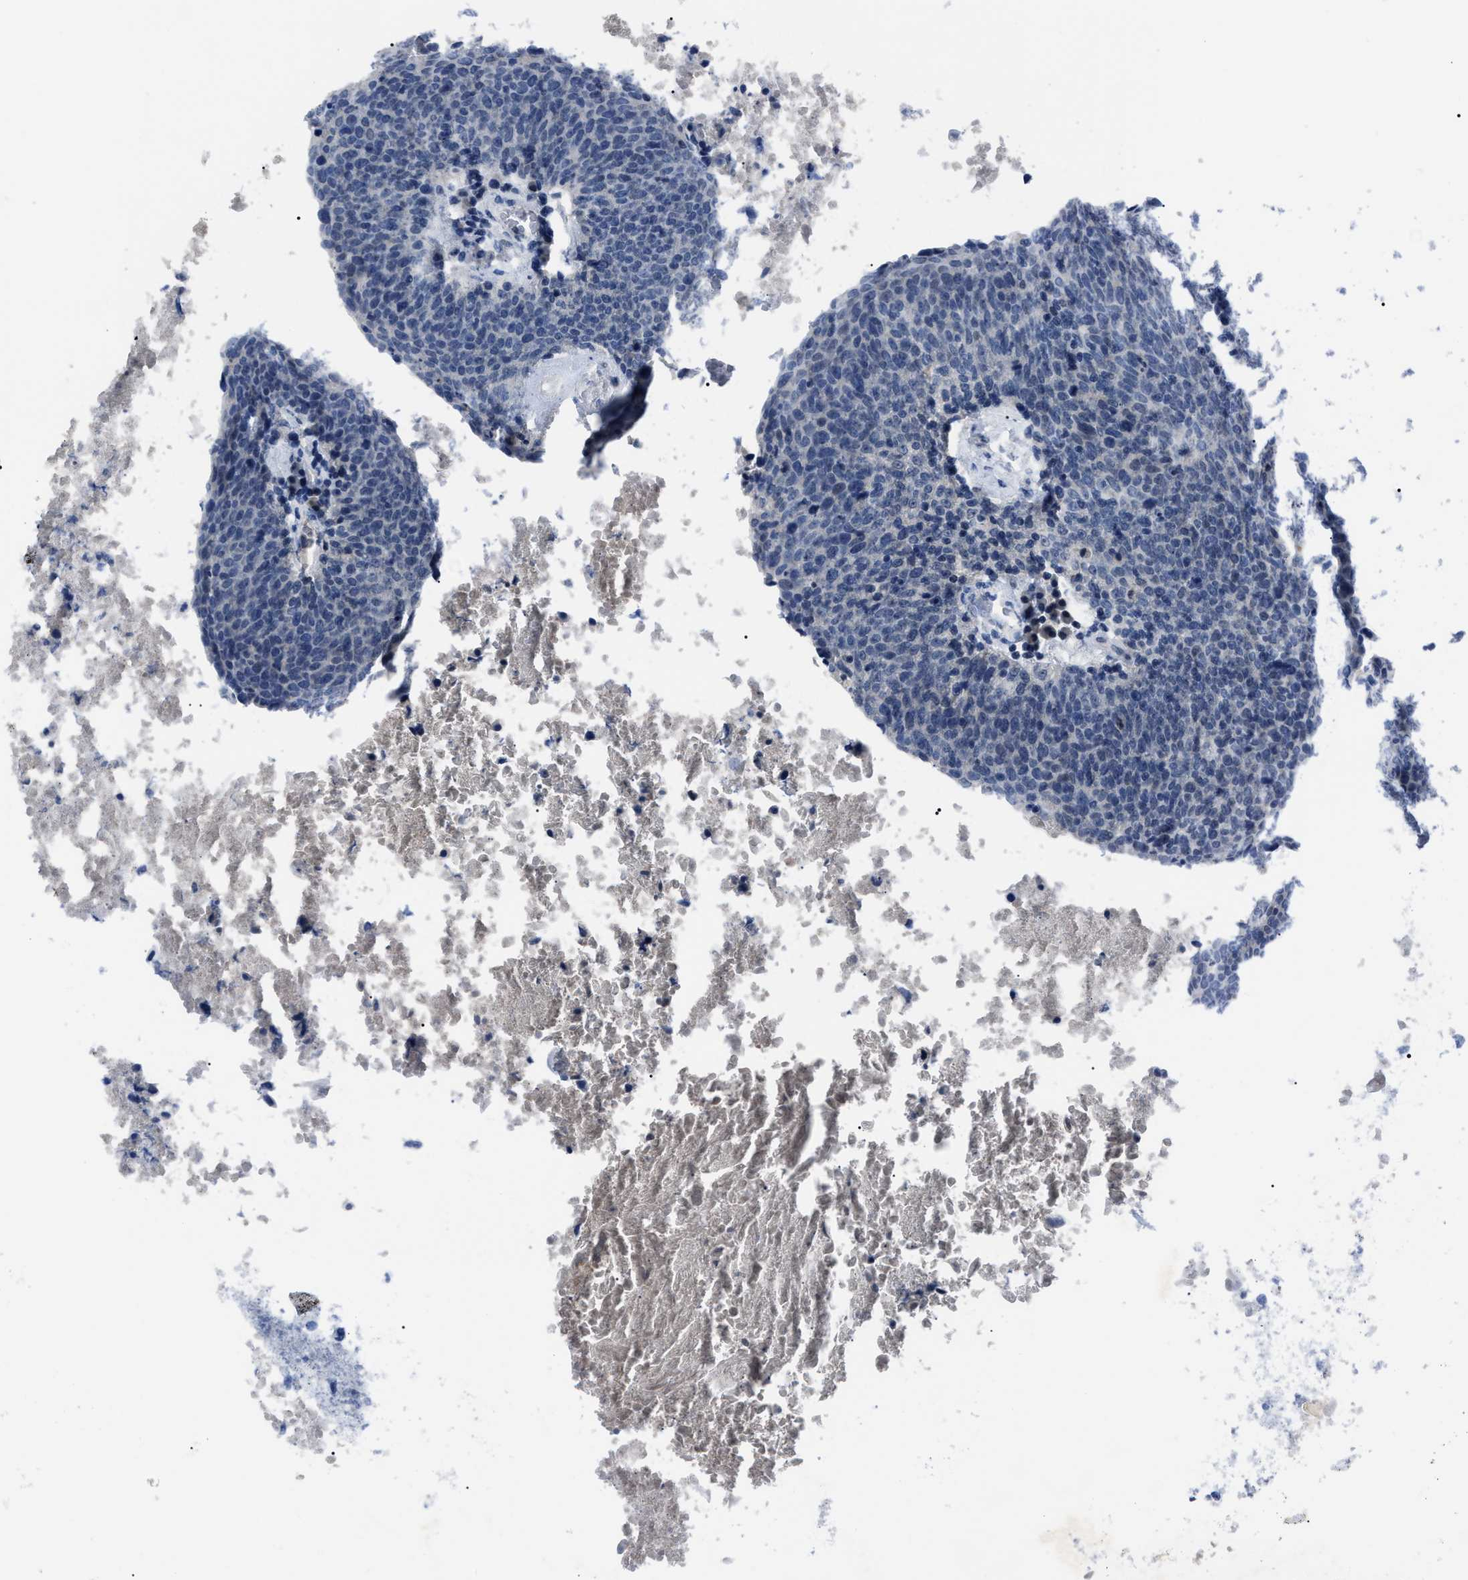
{"staining": {"intensity": "negative", "quantity": "none", "location": "none"}, "tissue": "head and neck cancer", "cell_type": "Tumor cells", "image_type": "cancer", "snomed": [{"axis": "morphology", "description": "Squamous cell carcinoma, NOS"}, {"axis": "morphology", "description": "Squamous cell carcinoma, metastatic, NOS"}, {"axis": "topography", "description": "Lymph node"}, {"axis": "topography", "description": "Head-Neck"}], "caption": "Tumor cells show no significant protein expression in metastatic squamous cell carcinoma (head and neck).", "gene": "LRWD1", "patient": {"sex": "male", "age": 62}}